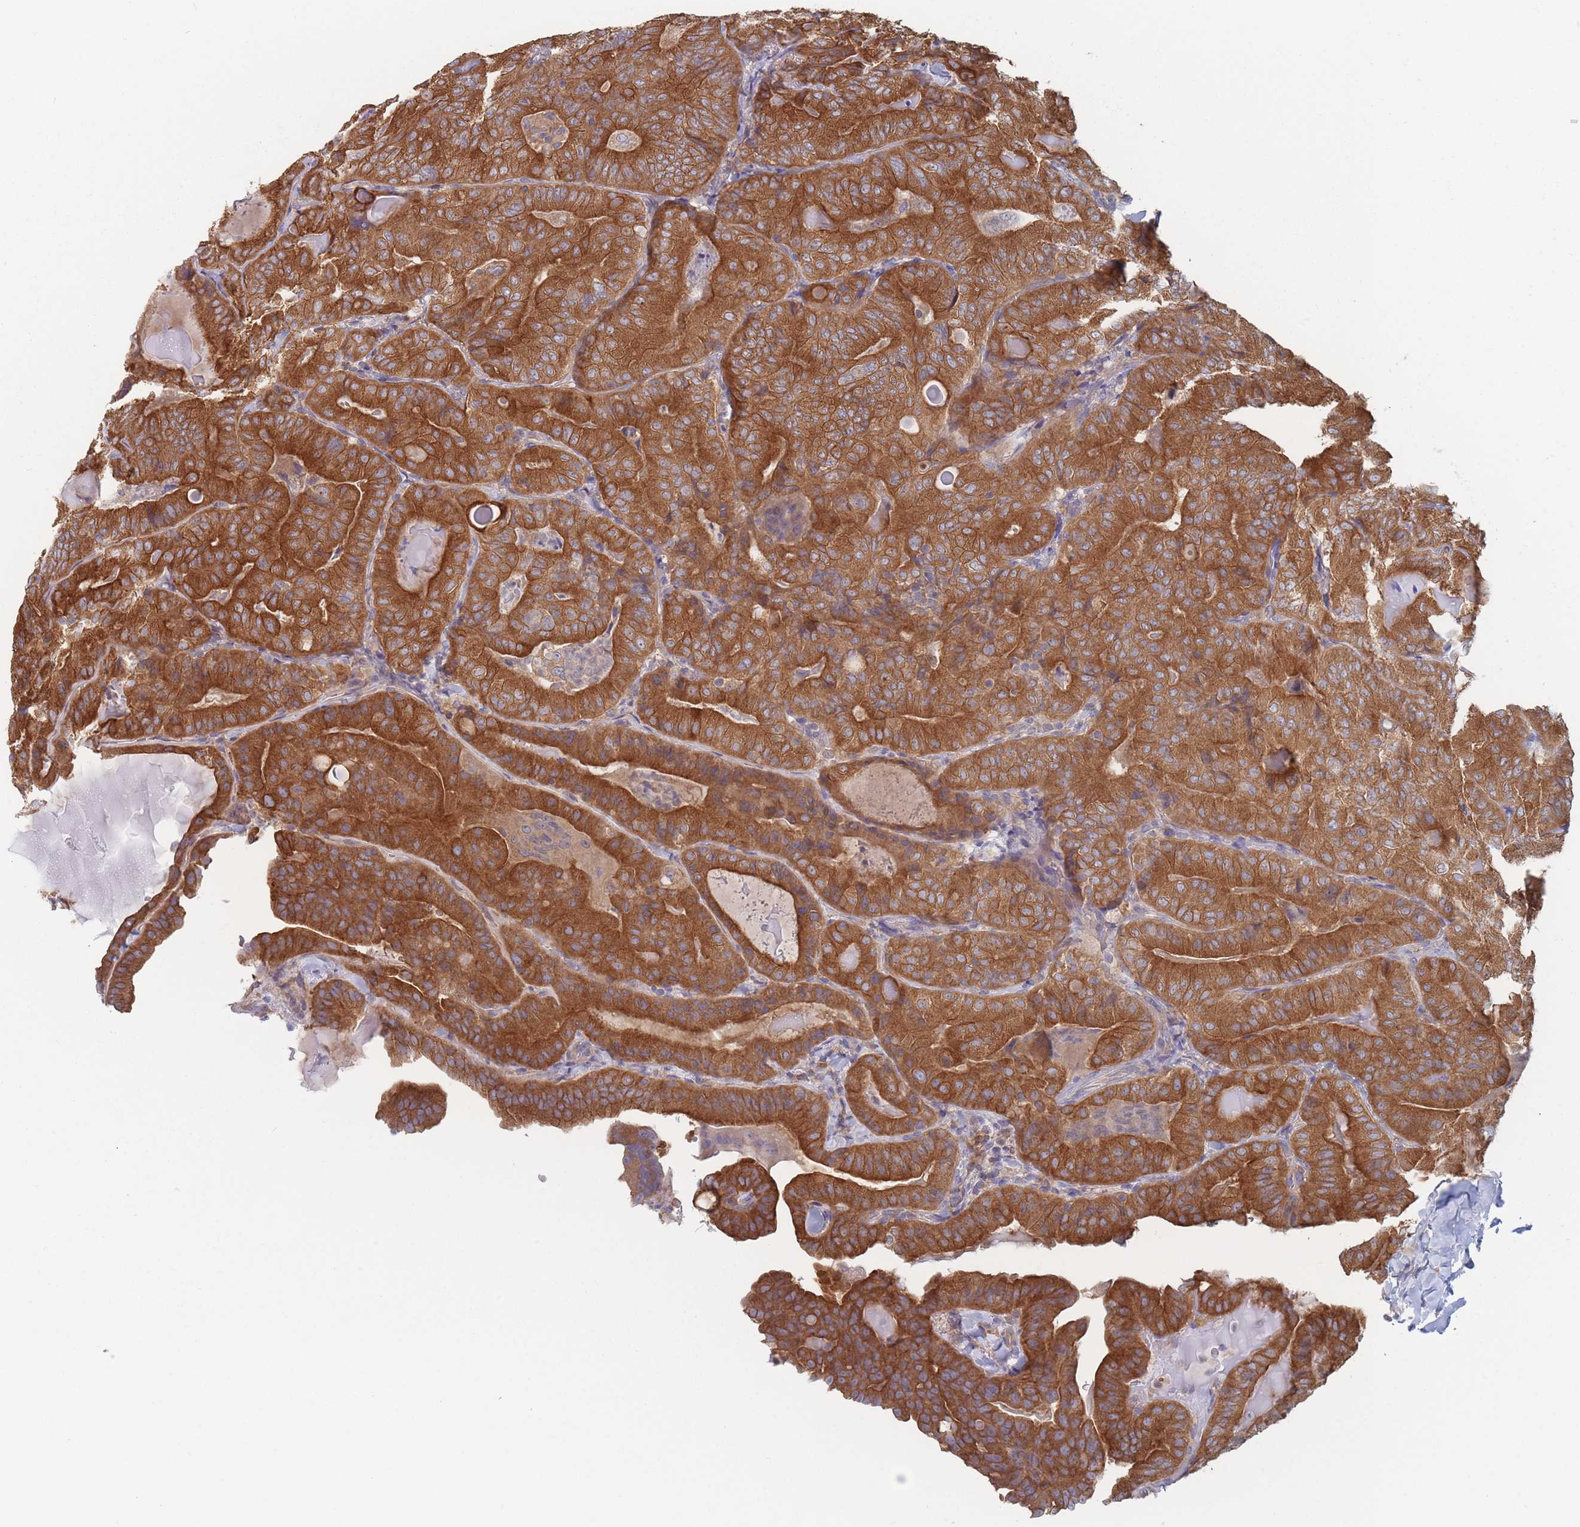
{"staining": {"intensity": "strong", "quantity": ">75%", "location": "cytoplasmic/membranous"}, "tissue": "thyroid cancer", "cell_type": "Tumor cells", "image_type": "cancer", "snomed": [{"axis": "morphology", "description": "Papillary adenocarcinoma, NOS"}, {"axis": "topography", "description": "Thyroid gland"}], "caption": "High-magnification brightfield microscopy of thyroid papillary adenocarcinoma stained with DAB (brown) and counterstained with hematoxylin (blue). tumor cells exhibit strong cytoplasmic/membranous expression is present in approximately>75% of cells. Immunohistochemistry stains the protein of interest in brown and the nuclei are stained blue.", "gene": "EFCC1", "patient": {"sex": "female", "age": 68}}